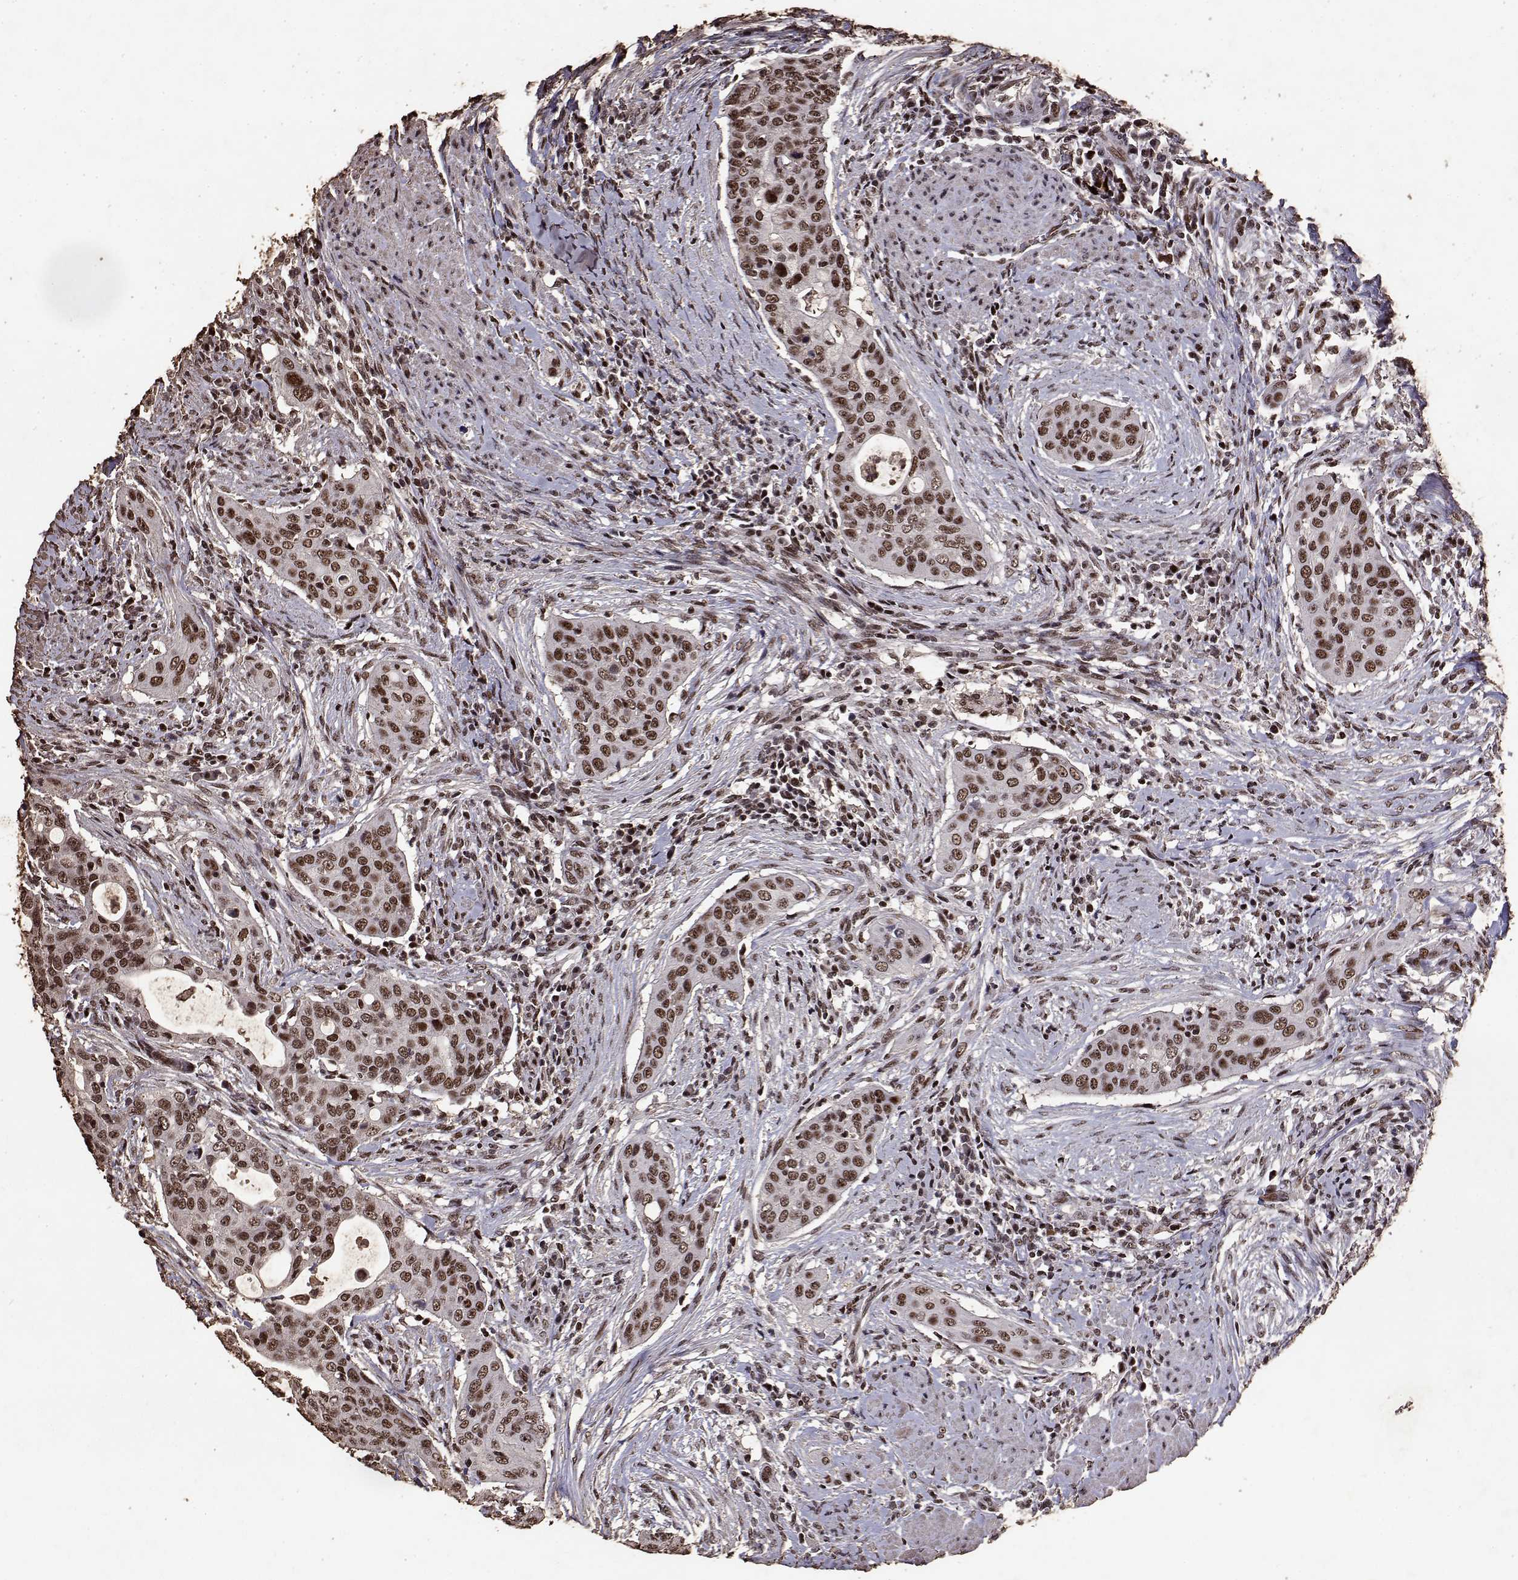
{"staining": {"intensity": "moderate", "quantity": ">75%", "location": "nuclear"}, "tissue": "urothelial cancer", "cell_type": "Tumor cells", "image_type": "cancer", "snomed": [{"axis": "morphology", "description": "Urothelial carcinoma, High grade"}, {"axis": "topography", "description": "Urinary bladder"}], "caption": "Urothelial cancer stained for a protein shows moderate nuclear positivity in tumor cells. (DAB IHC, brown staining for protein, blue staining for nuclei).", "gene": "TOE1", "patient": {"sex": "male", "age": 82}}